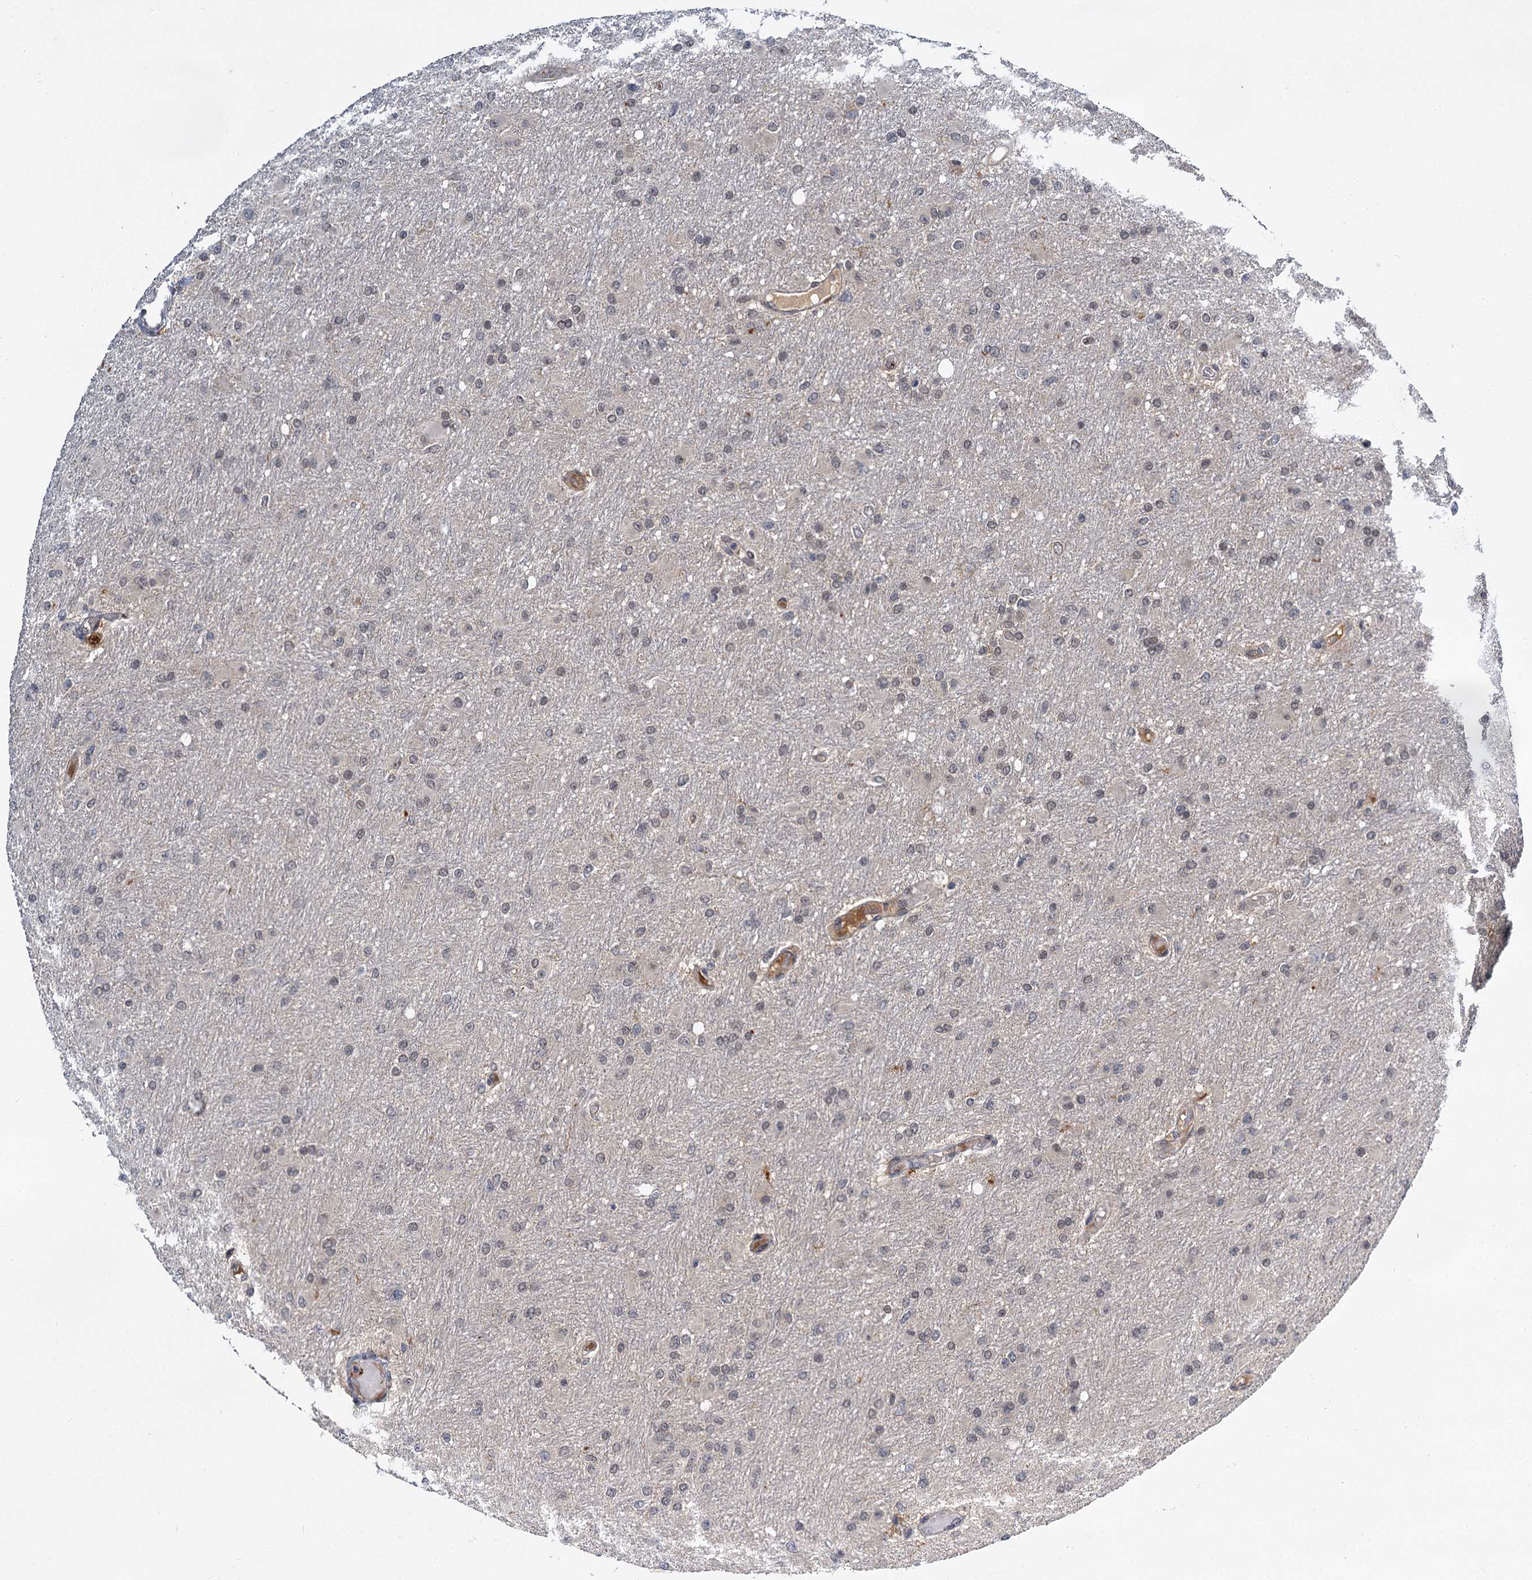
{"staining": {"intensity": "weak", "quantity": "<25%", "location": "nuclear"}, "tissue": "glioma", "cell_type": "Tumor cells", "image_type": "cancer", "snomed": [{"axis": "morphology", "description": "Glioma, malignant, High grade"}, {"axis": "topography", "description": "Cerebral cortex"}], "caption": "DAB immunohistochemical staining of human glioma demonstrates no significant expression in tumor cells.", "gene": "MBD6", "patient": {"sex": "female", "age": 36}}